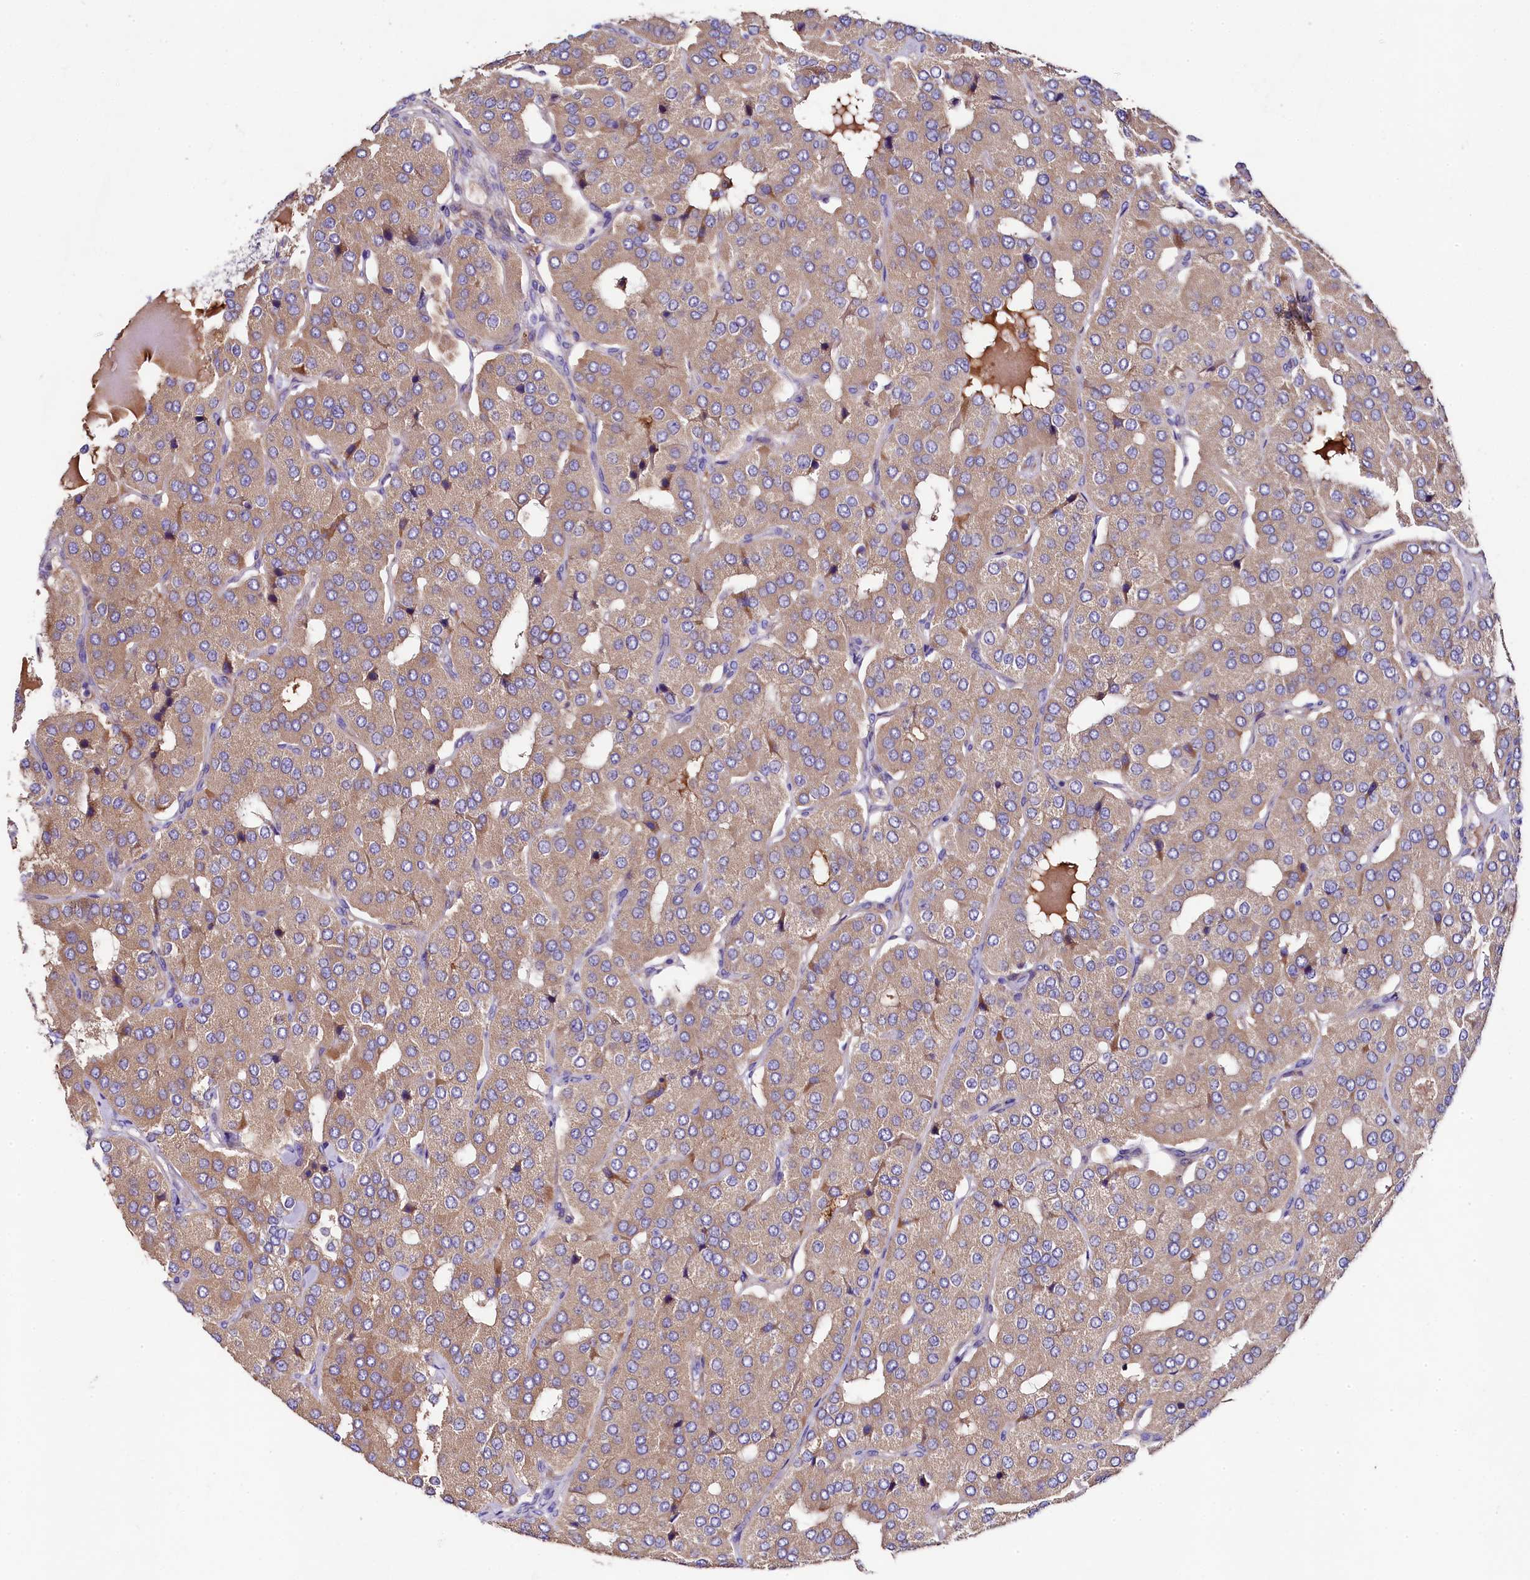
{"staining": {"intensity": "weak", "quantity": "25%-75%", "location": "cytoplasmic/membranous"}, "tissue": "parathyroid gland", "cell_type": "Glandular cells", "image_type": "normal", "snomed": [{"axis": "morphology", "description": "Normal tissue, NOS"}, {"axis": "morphology", "description": "Adenoma, NOS"}, {"axis": "topography", "description": "Parathyroid gland"}], "caption": "Glandular cells display low levels of weak cytoplasmic/membranous expression in about 25%-75% of cells in benign human parathyroid gland.", "gene": "FXYD6", "patient": {"sex": "female", "age": 86}}